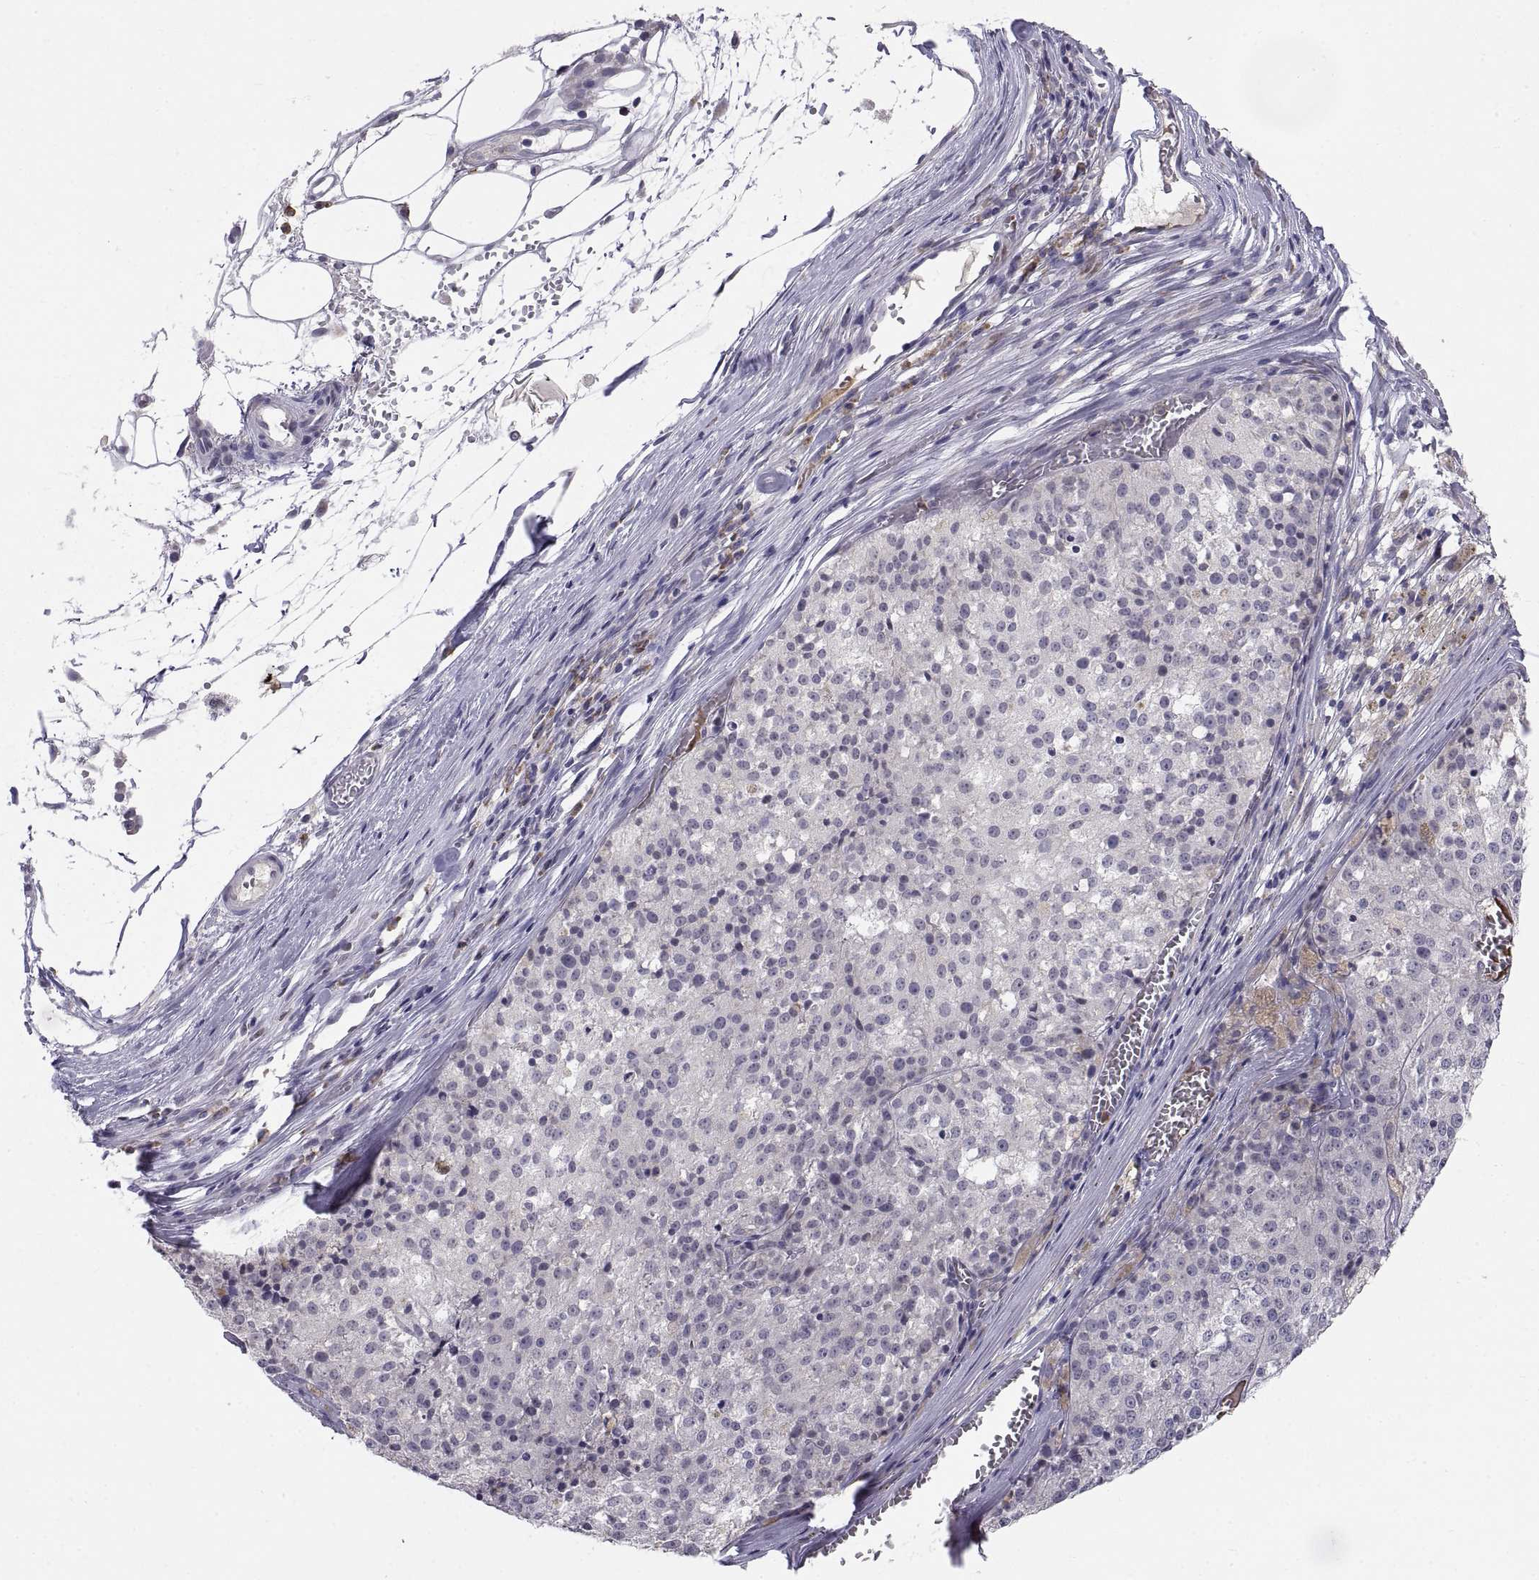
{"staining": {"intensity": "negative", "quantity": "none", "location": "none"}, "tissue": "melanoma", "cell_type": "Tumor cells", "image_type": "cancer", "snomed": [{"axis": "morphology", "description": "Malignant melanoma, Metastatic site"}, {"axis": "topography", "description": "Lymph node"}], "caption": "The image shows no significant expression in tumor cells of melanoma. (Stains: DAB (3,3'-diaminobenzidine) immunohistochemistry with hematoxylin counter stain, Microscopy: brightfield microscopy at high magnification).", "gene": "PKP1", "patient": {"sex": "female", "age": 64}}